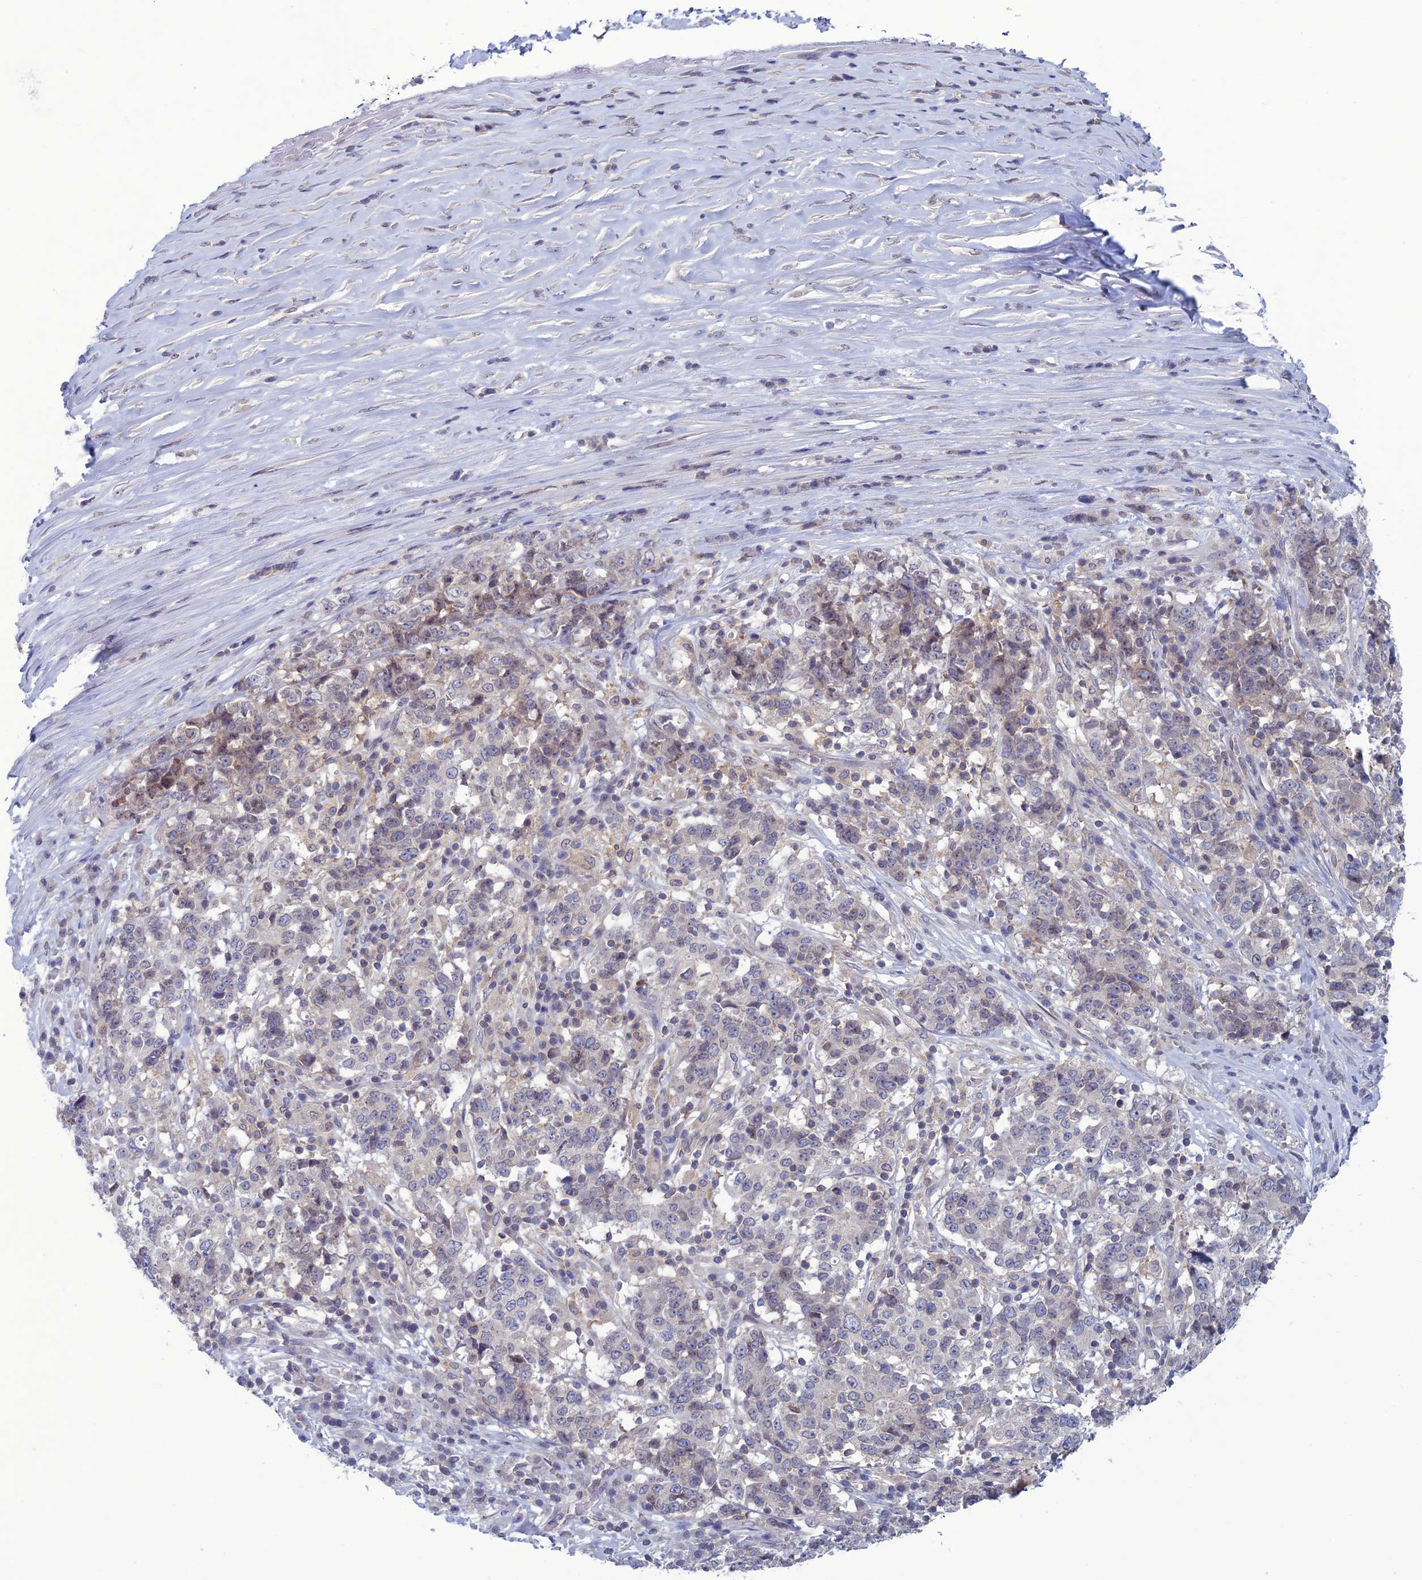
{"staining": {"intensity": "negative", "quantity": "none", "location": "none"}, "tissue": "stomach cancer", "cell_type": "Tumor cells", "image_type": "cancer", "snomed": [{"axis": "morphology", "description": "Adenocarcinoma, NOS"}, {"axis": "topography", "description": "Stomach"}], "caption": "This is an immunohistochemistry (IHC) photomicrograph of stomach cancer. There is no expression in tumor cells.", "gene": "WDR46", "patient": {"sex": "male", "age": 59}}